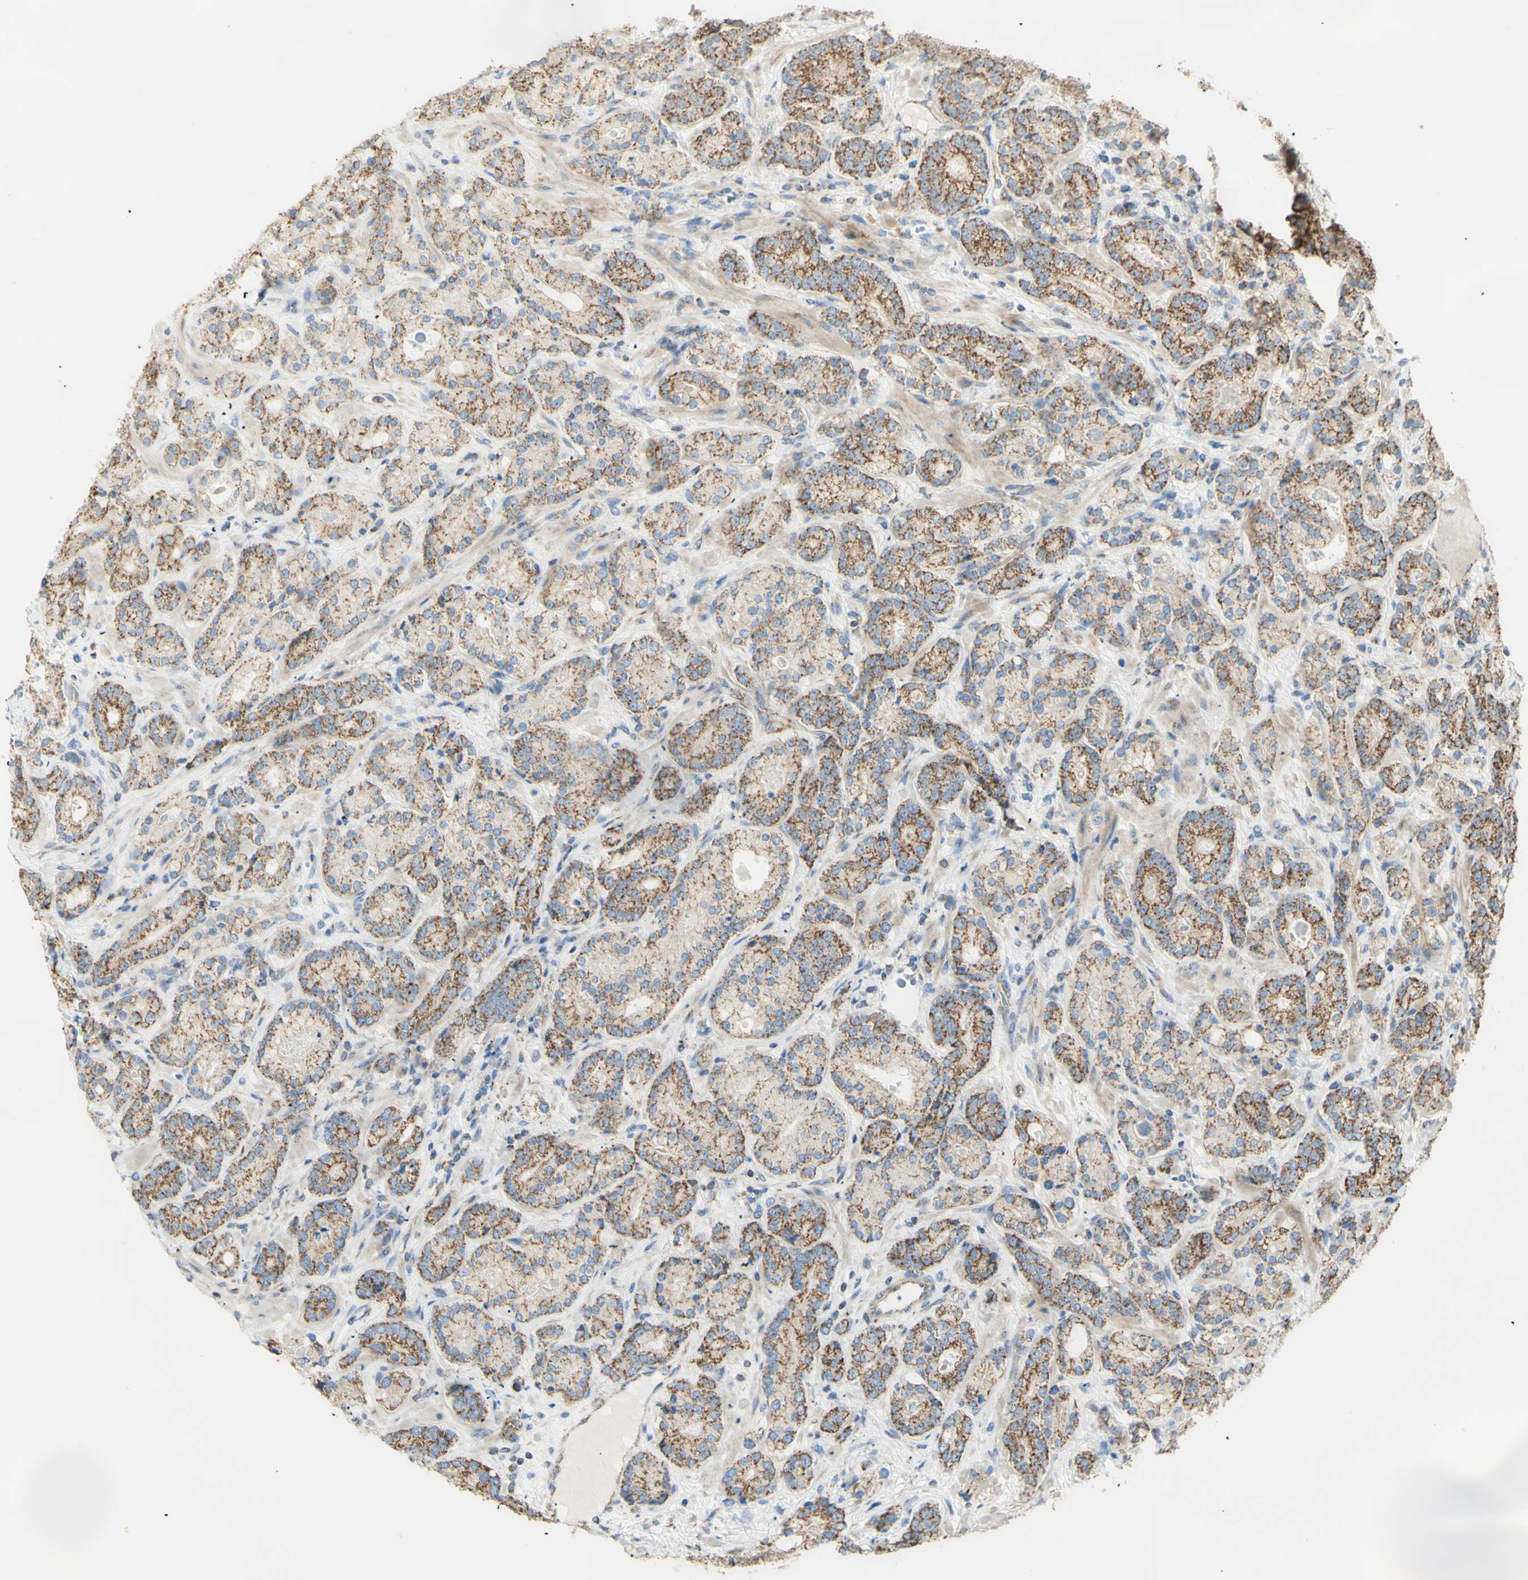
{"staining": {"intensity": "weak", "quantity": ">75%", "location": "cytoplasmic/membranous"}, "tissue": "prostate cancer", "cell_type": "Tumor cells", "image_type": "cancer", "snomed": [{"axis": "morphology", "description": "Adenocarcinoma, High grade"}, {"axis": "topography", "description": "Prostate"}], "caption": "Tumor cells demonstrate low levels of weak cytoplasmic/membranous staining in about >75% of cells in human adenocarcinoma (high-grade) (prostate). The staining was performed using DAB (3,3'-diaminobenzidine), with brown indicating positive protein expression. Nuclei are stained blue with hematoxylin.", "gene": "LETM1", "patient": {"sex": "male", "age": 61}}